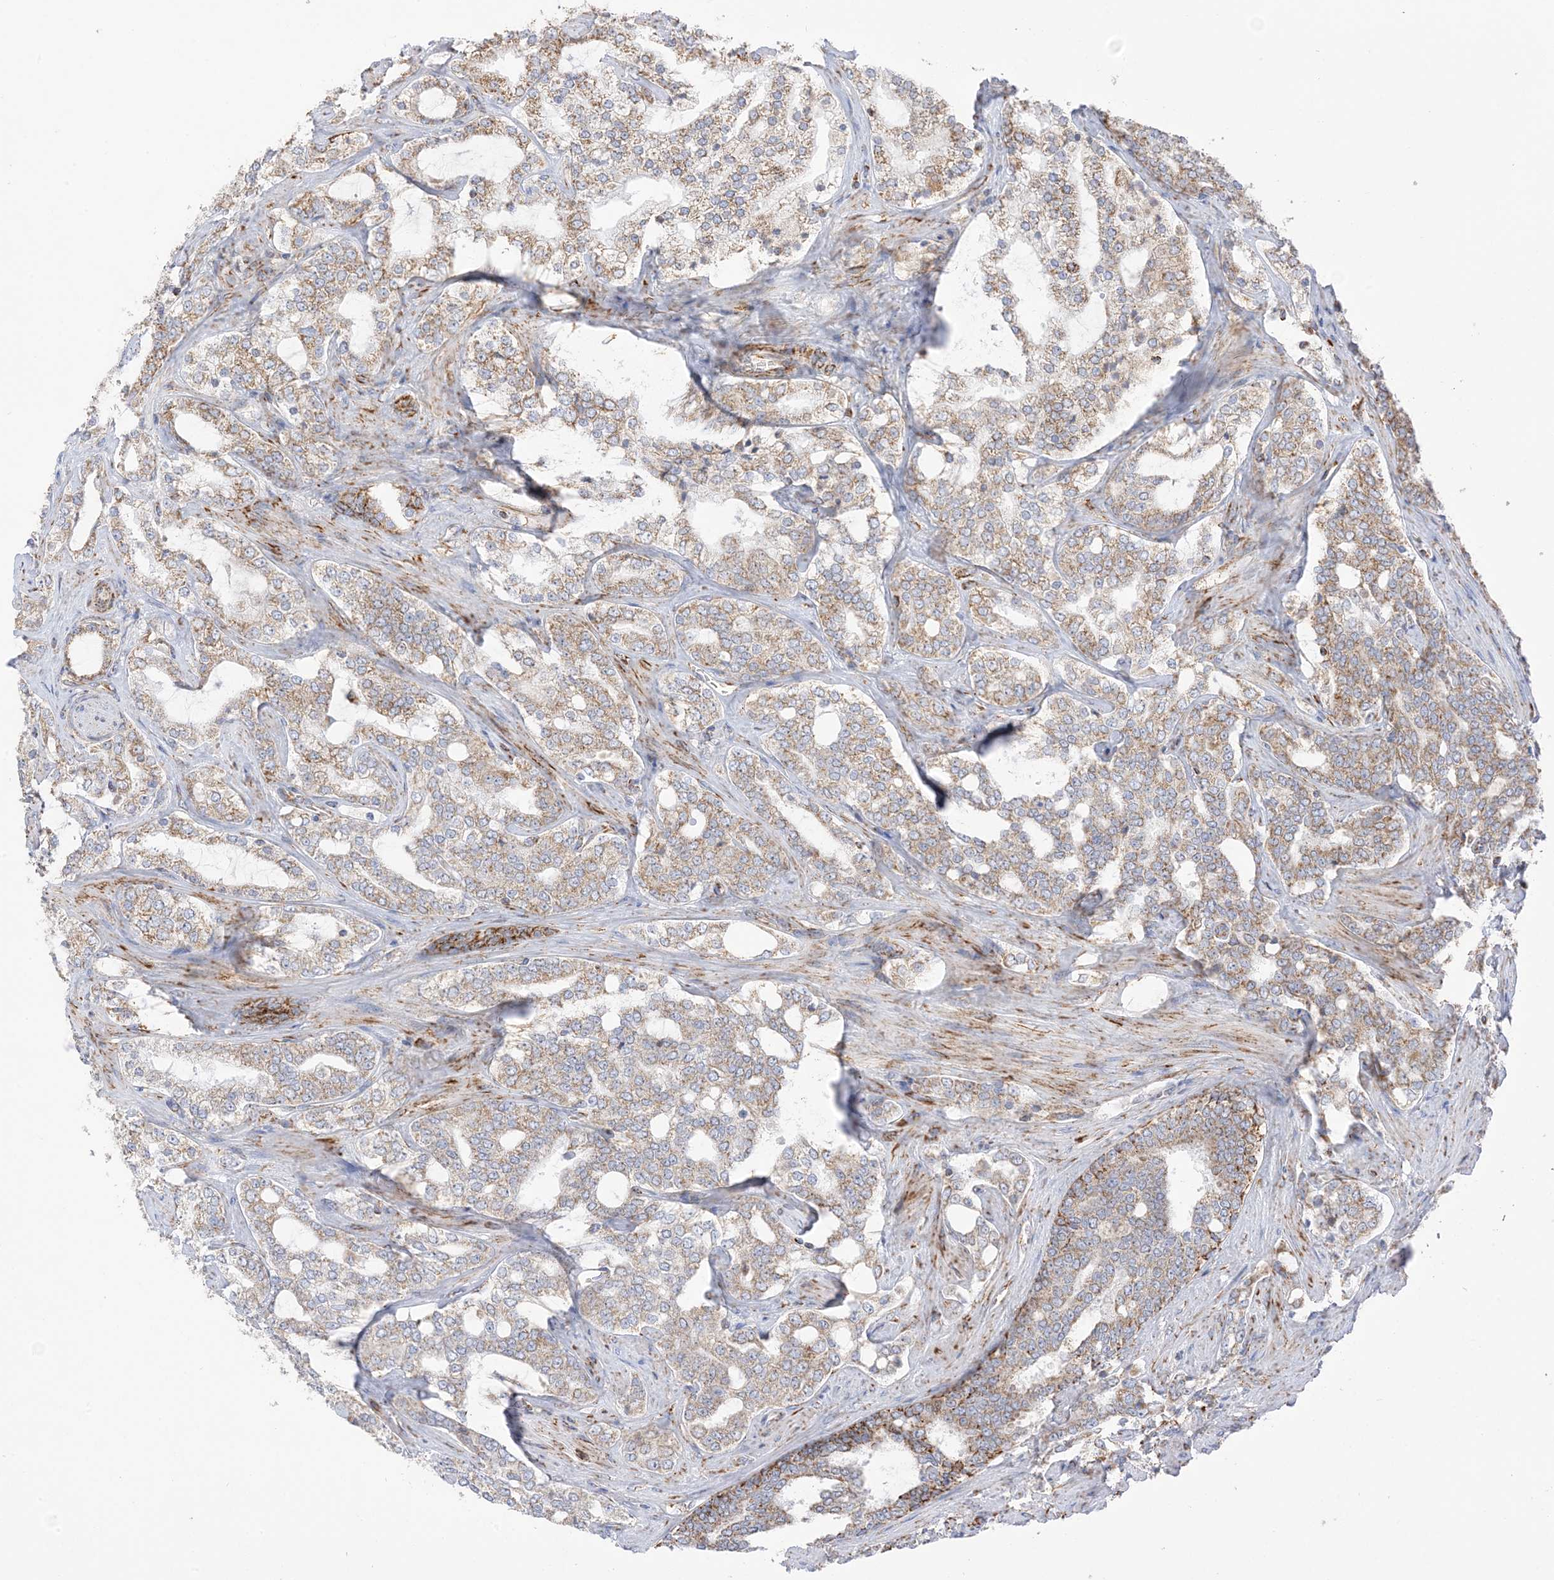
{"staining": {"intensity": "moderate", "quantity": ">75%", "location": "cytoplasmic/membranous"}, "tissue": "prostate cancer", "cell_type": "Tumor cells", "image_type": "cancer", "snomed": [{"axis": "morphology", "description": "Adenocarcinoma, High grade"}, {"axis": "topography", "description": "Prostate"}], "caption": "Immunohistochemistry histopathology image of human adenocarcinoma (high-grade) (prostate) stained for a protein (brown), which shows medium levels of moderate cytoplasmic/membranous expression in approximately >75% of tumor cells.", "gene": "SLC25A12", "patient": {"sex": "male", "age": 64}}